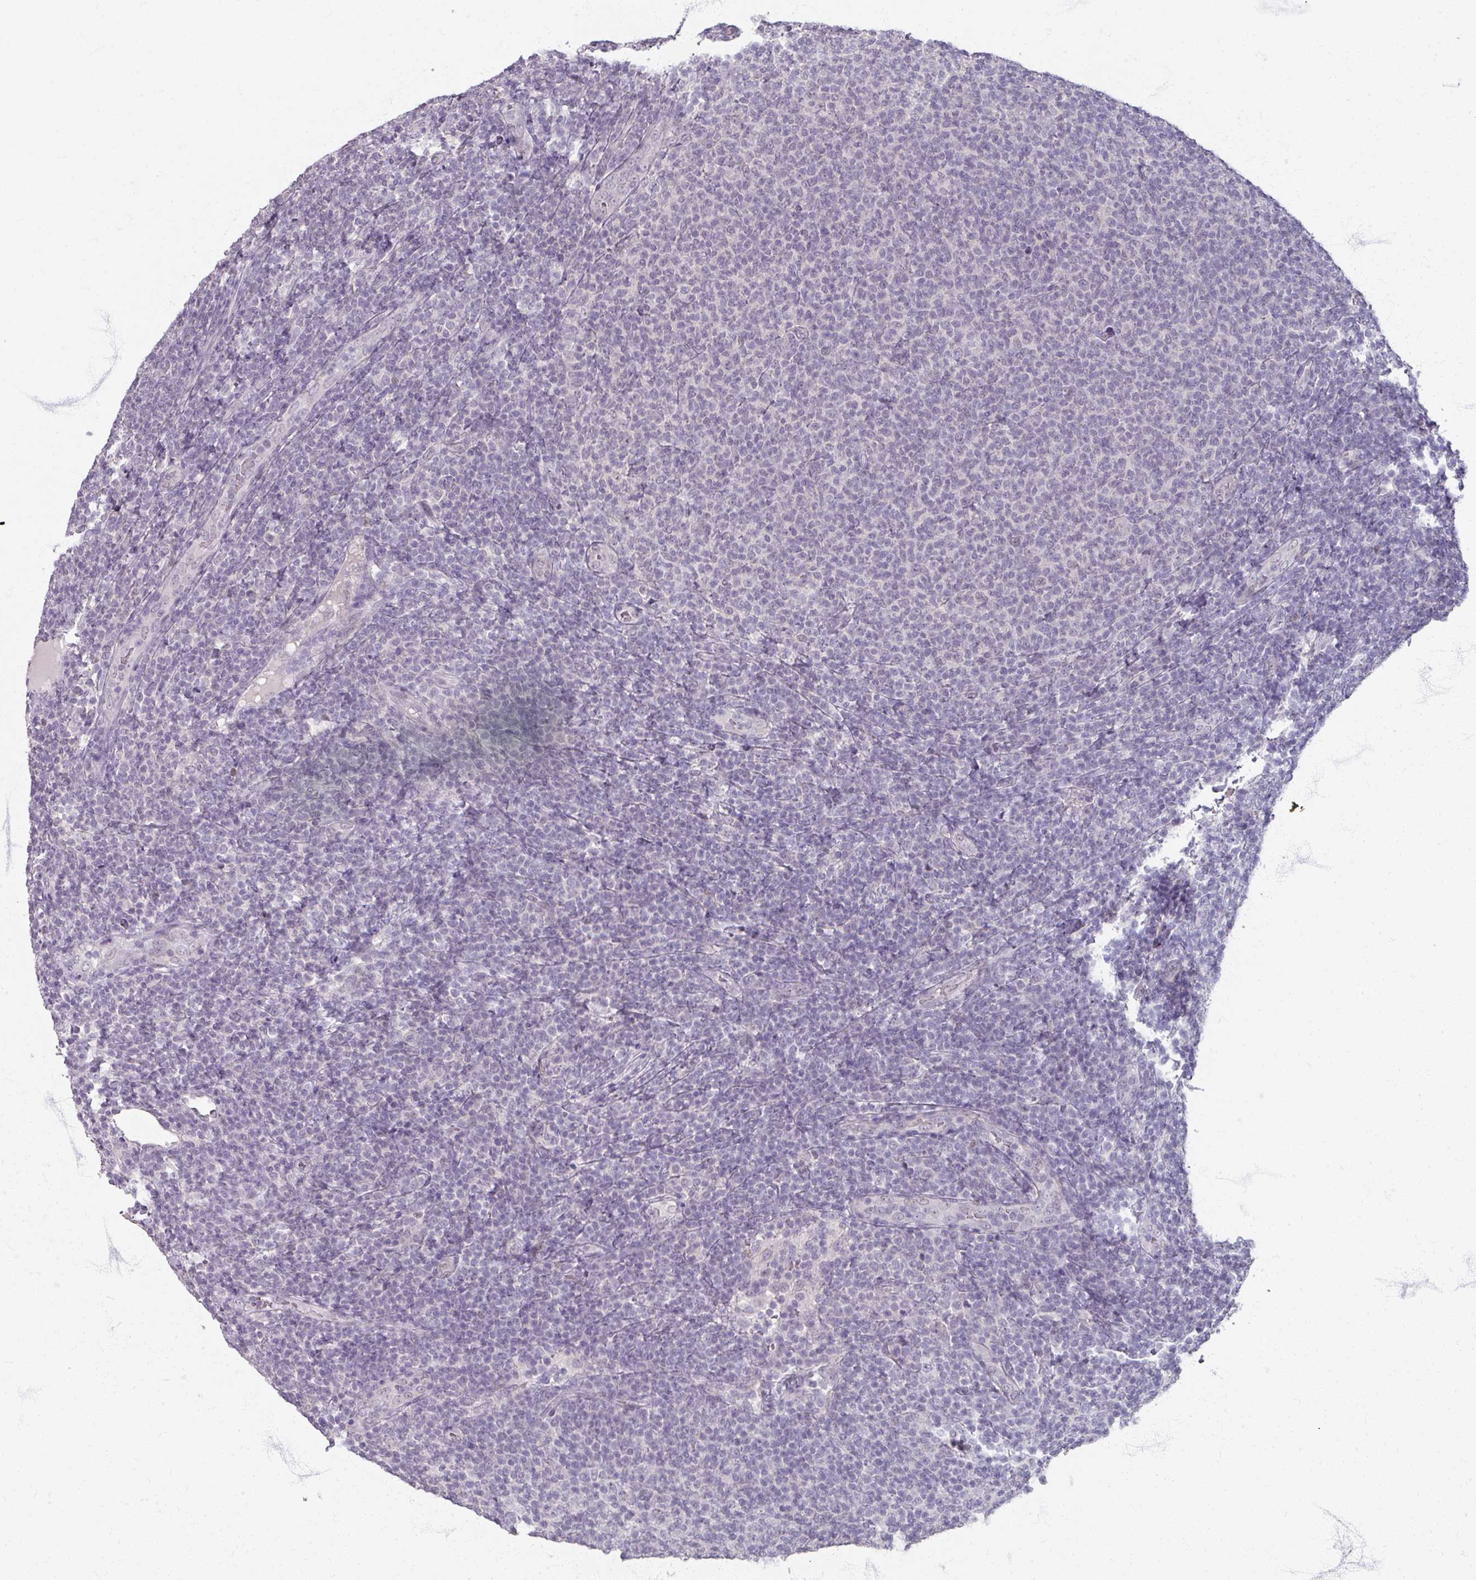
{"staining": {"intensity": "negative", "quantity": "none", "location": "none"}, "tissue": "lymphoma", "cell_type": "Tumor cells", "image_type": "cancer", "snomed": [{"axis": "morphology", "description": "Malignant lymphoma, non-Hodgkin's type, Low grade"}, {"axis": "topography", "description": "Lymph node"}], "caption": "Lymphoma was stained to show a protein in brown. There is no significant staining in tumor cells.", "gene": "SOX11", "patient": {"sex": "male", "age": 66}}